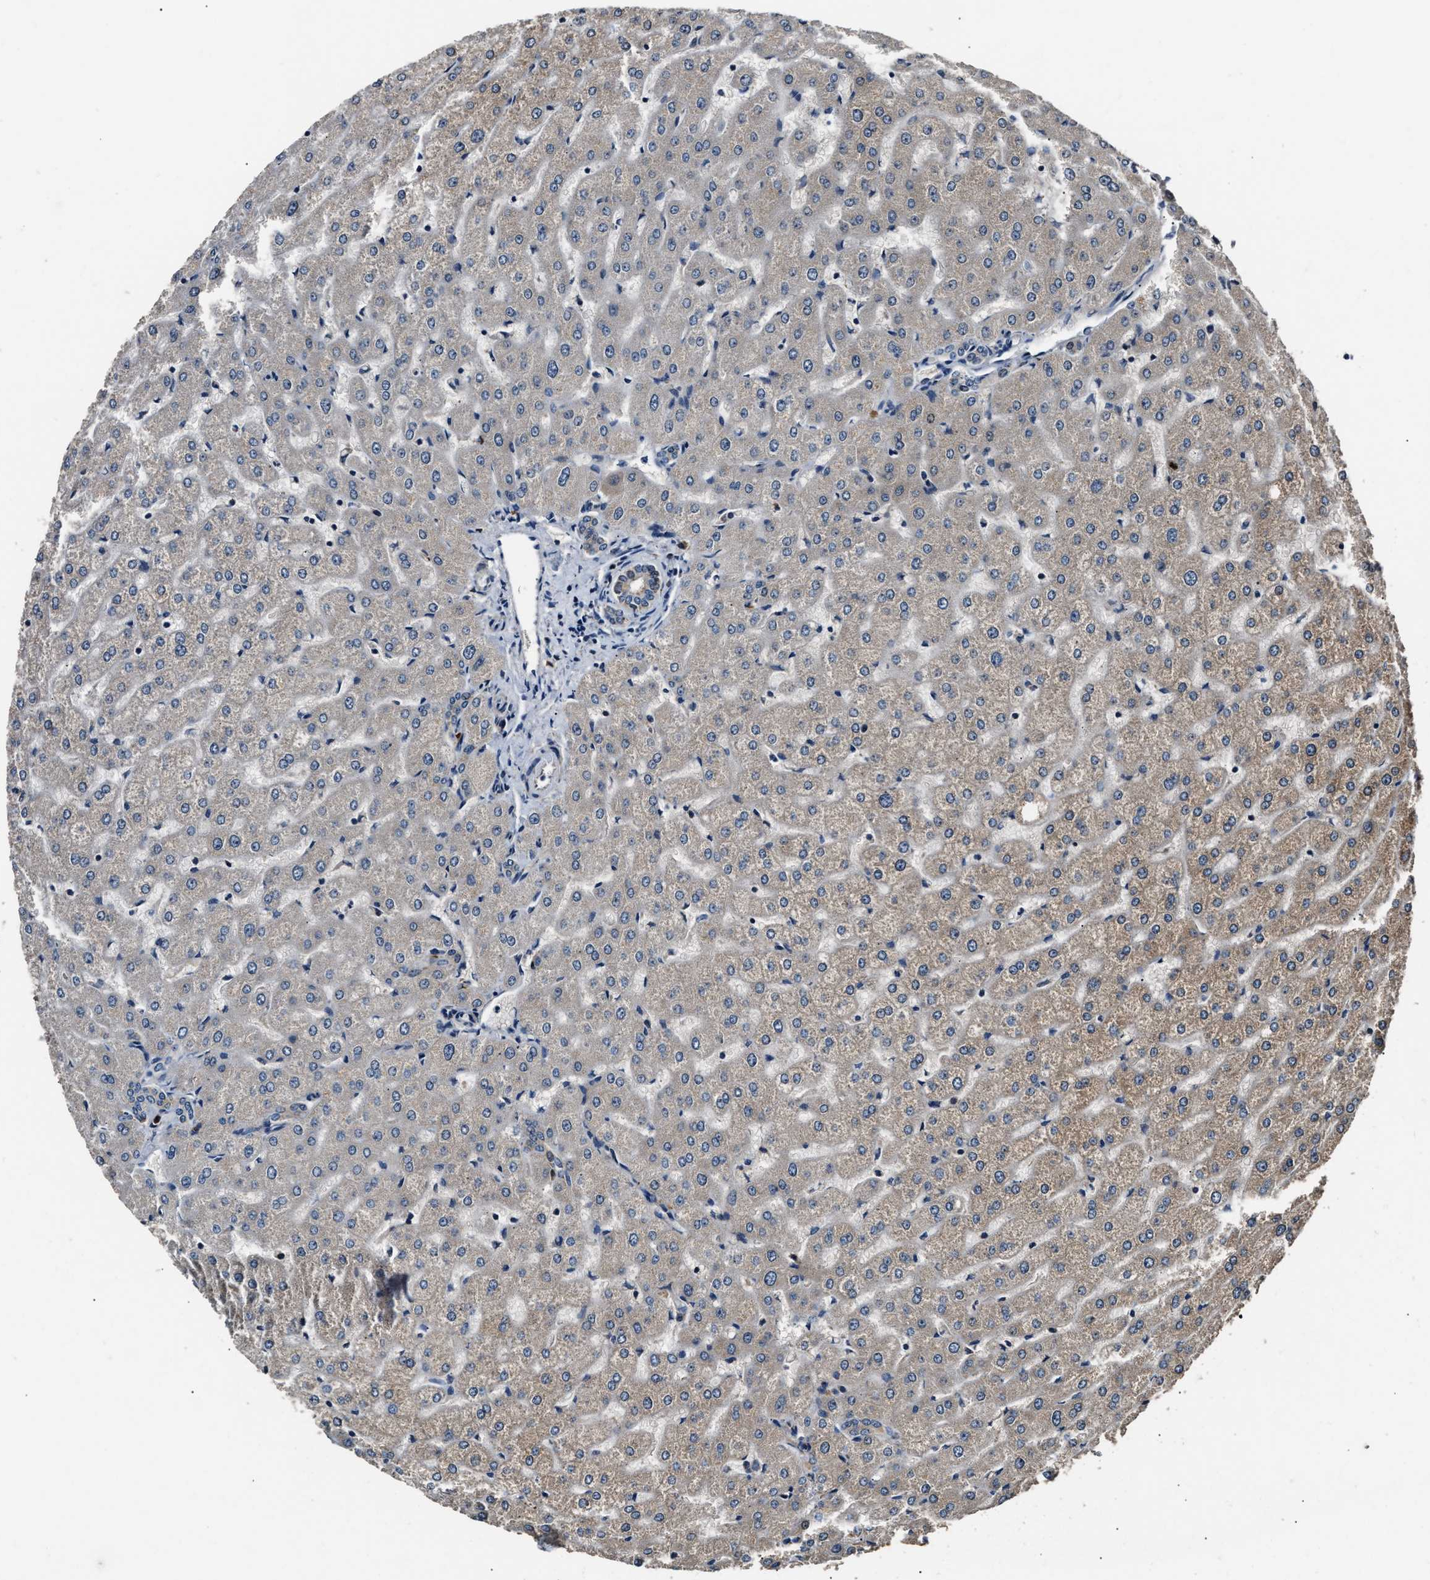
{"staining": {"intensity": "moderate", "quantity": "25%-75%", "location": "cytoplasmic/membranous"}, "tissue": "liver", "cell_type": "Cholangiocytes", "image_type": "normal", "snomed": [{"axis": "morphology", "description": "Normal tissue, NOS"}, {"axis": "morphology", "description": "Fibrosis, NOS"}, {"axis": "topography", "description": "Liver"}], "caption": "The image shows a brown stain indicating the presence of a protein in the cytoplasmic/membranous of cholangiocytes in liver. (DAB IHC with brightfield microscopy, high magnification).", "gene": "IMPDH2", "patient": {"sex": "female", "age": 29}}